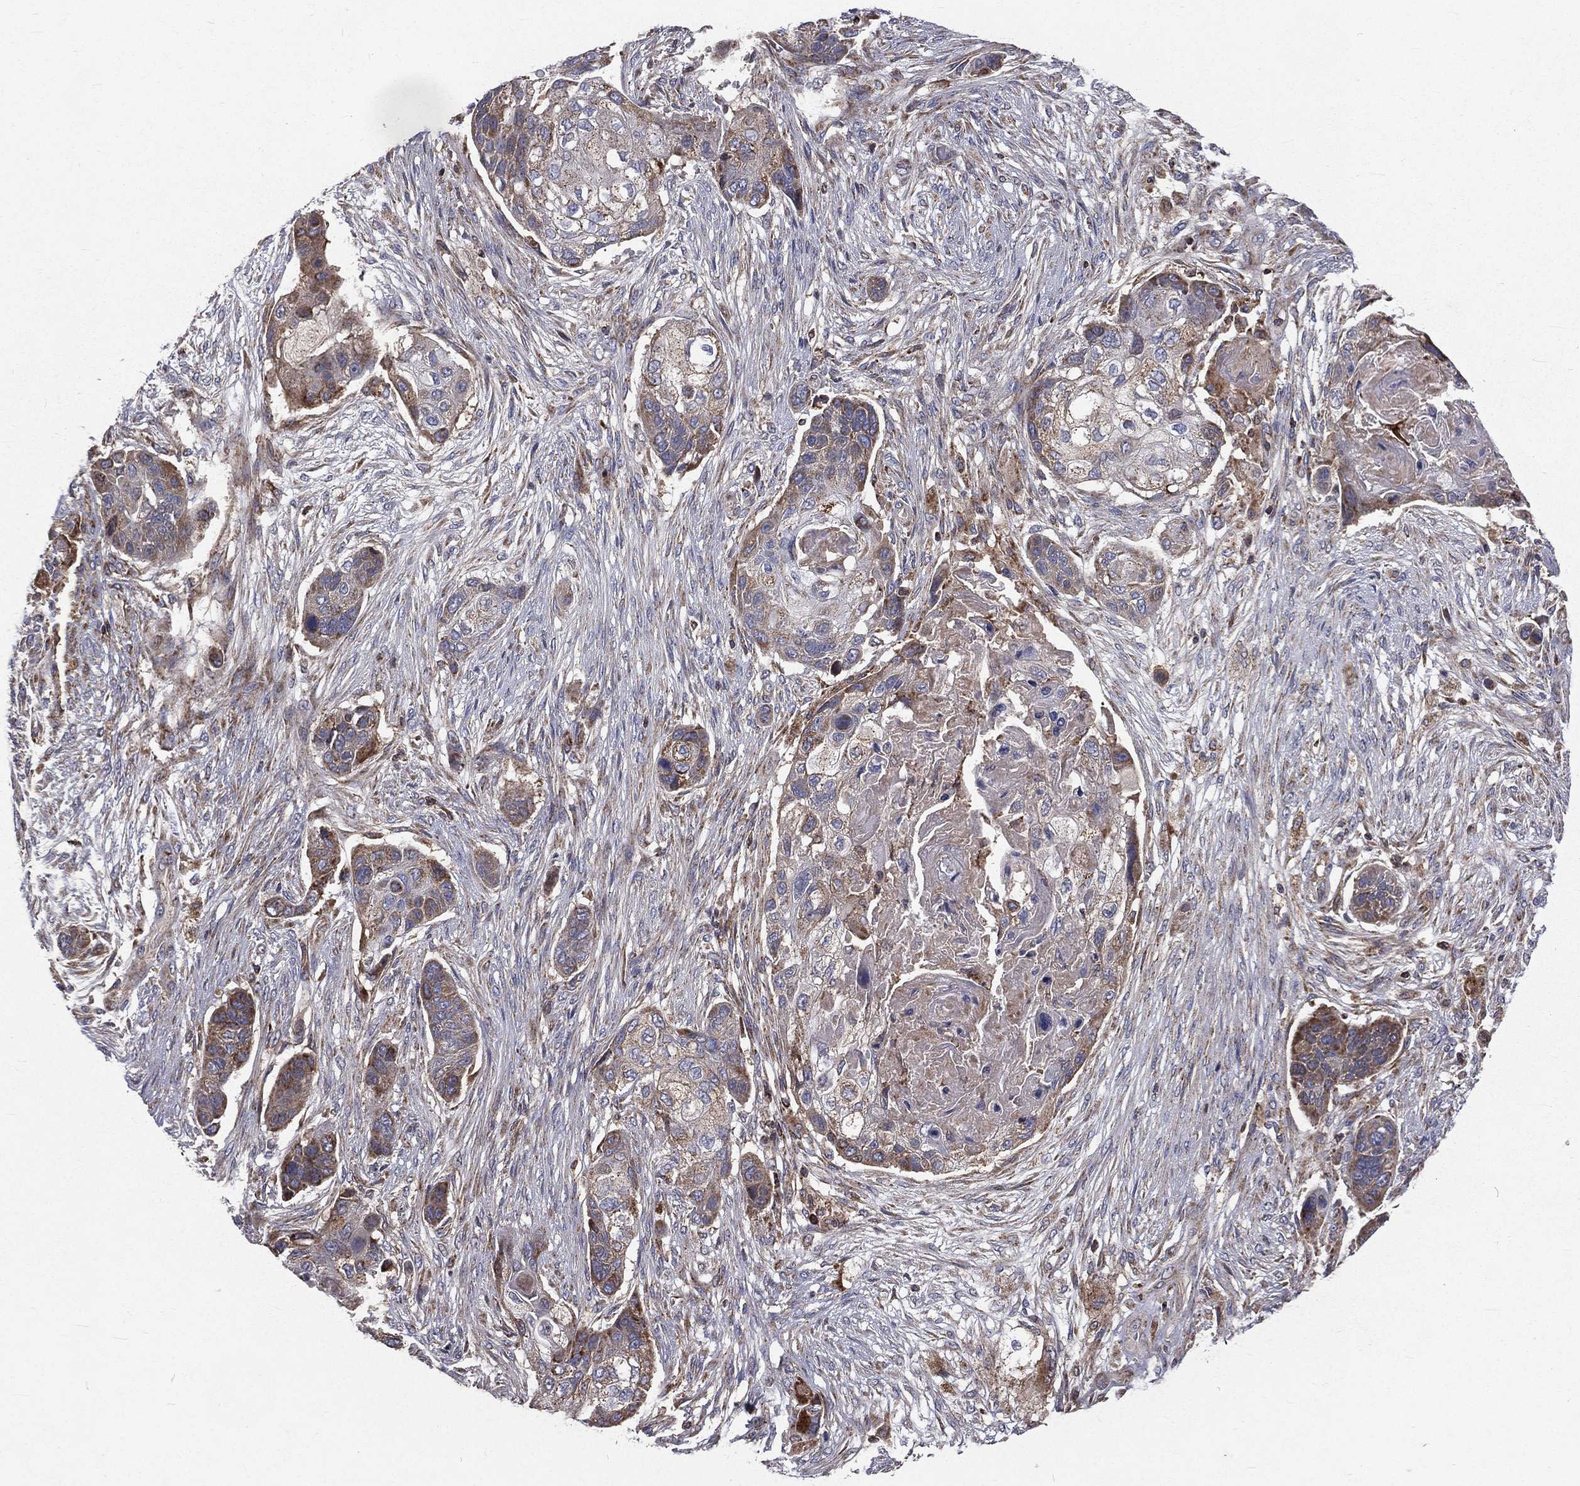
{"staining": {"intensity": "weak", "quantity": "25%-75%", "location": "cytoplasmic/membranous"}, "tissue": "lung cancer", "cell_type": "Tumor cells", "image_type": "cancer", "snomed": [{"axis": "morphology", "description": "Squamous cell carcinoma, NOS"}, {"axis": "topography", "description": "Lung"}], "caption": "This is a histology image of immunohistochemistry staining of lung squamous cell carcinoma, which shows weak staining in the cytoplasmic/membranous of tumor cells.", "gene": "GPD1", "patient": {"sex": "male", "age": 69}}